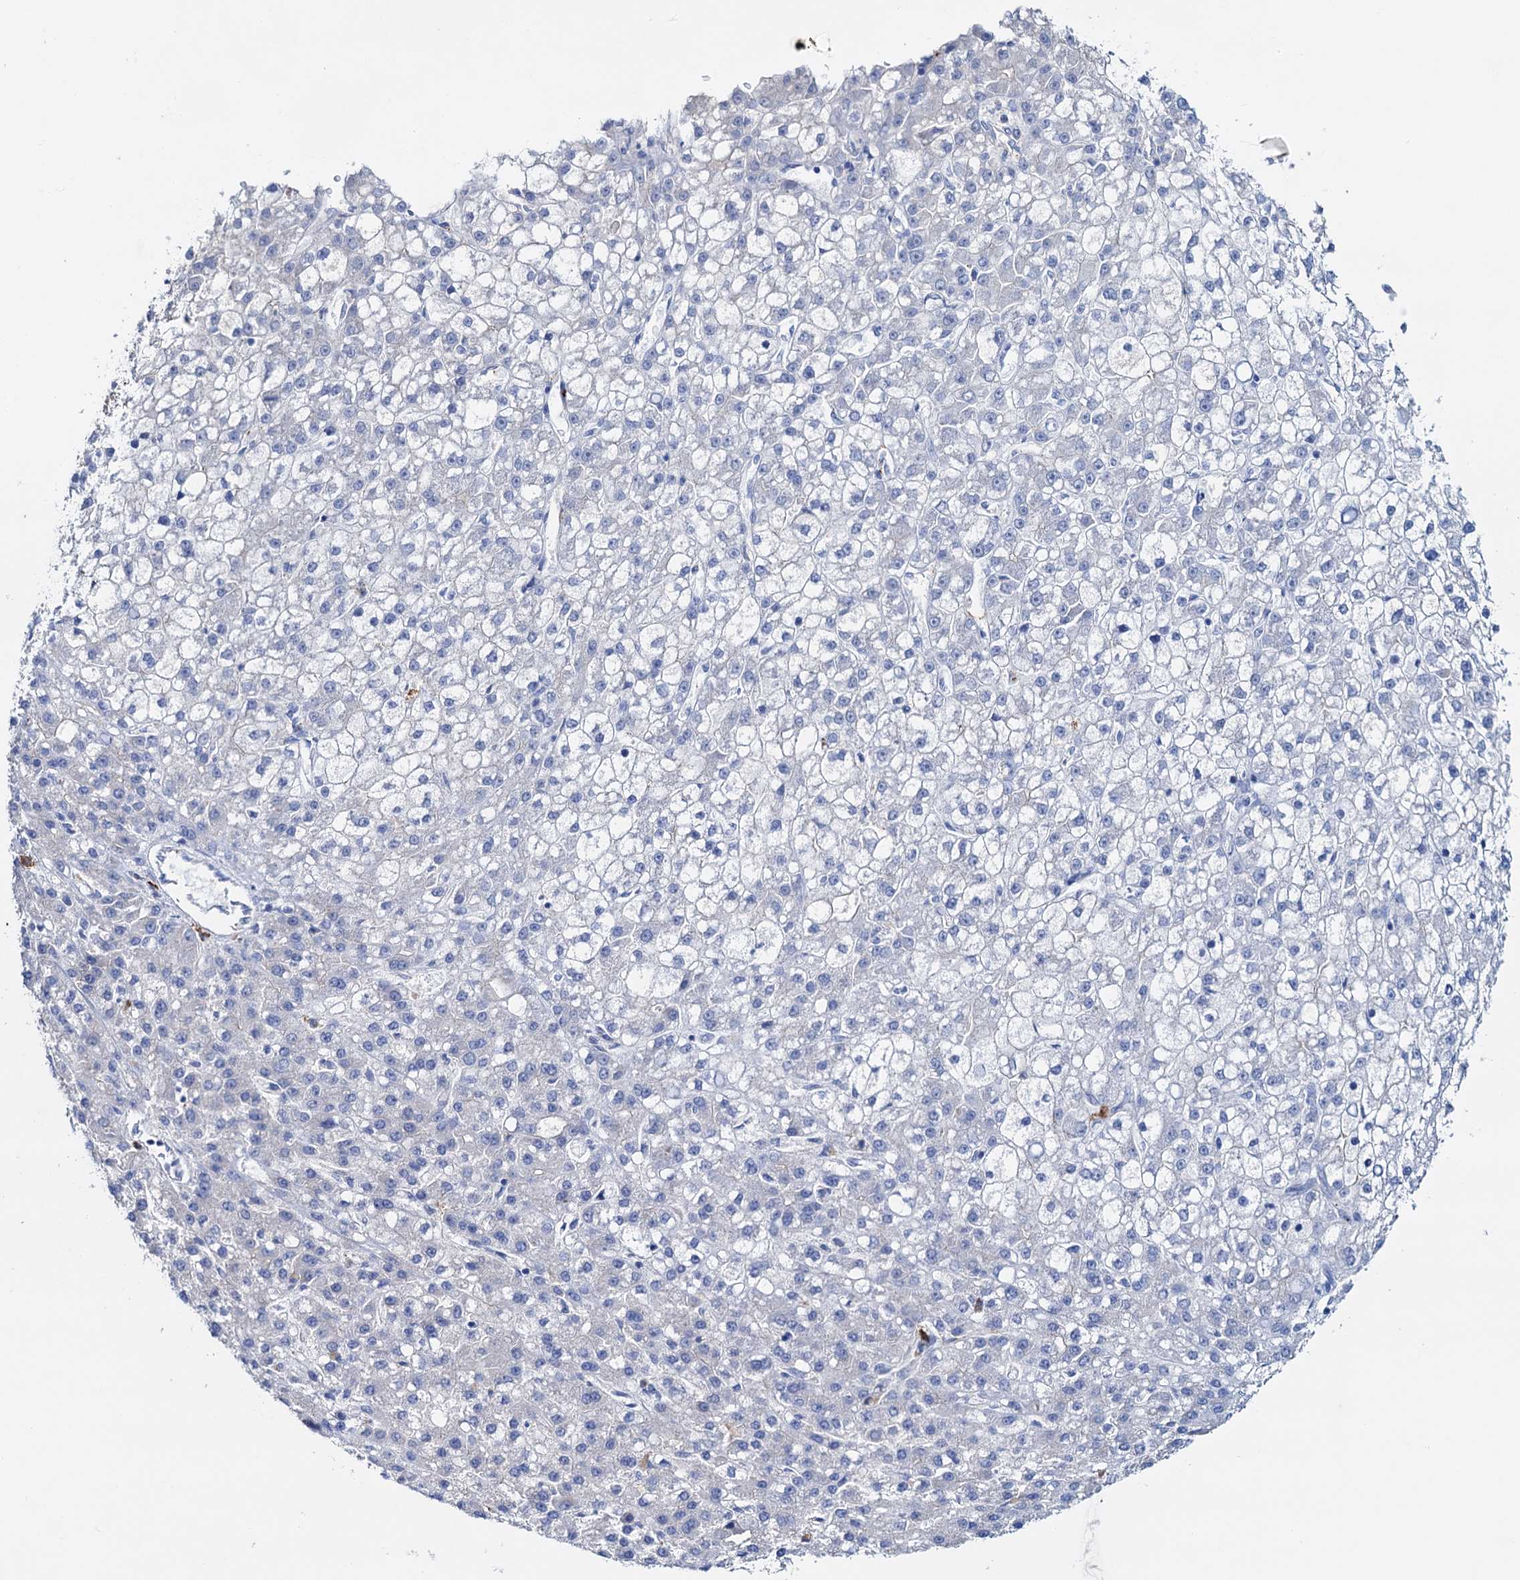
{"staining": {"intensity": "negative", "quantity": "none", "location": "none"}, "tissue": "liver cancer", "cell_type": "Tumor cells", "image_type": "cancer", "snomed": [{"axis": "morphology", "description": "Carcinoma, Hepatocellular, NOS"}, {"axis": "topography", "description": "Liver"}], "caption": "There is no significant expression in tumor cells of hepatocellular carcinoma (liver).", "gene": "RASSF9", "patient": {"sex": "male", "age": 67}}